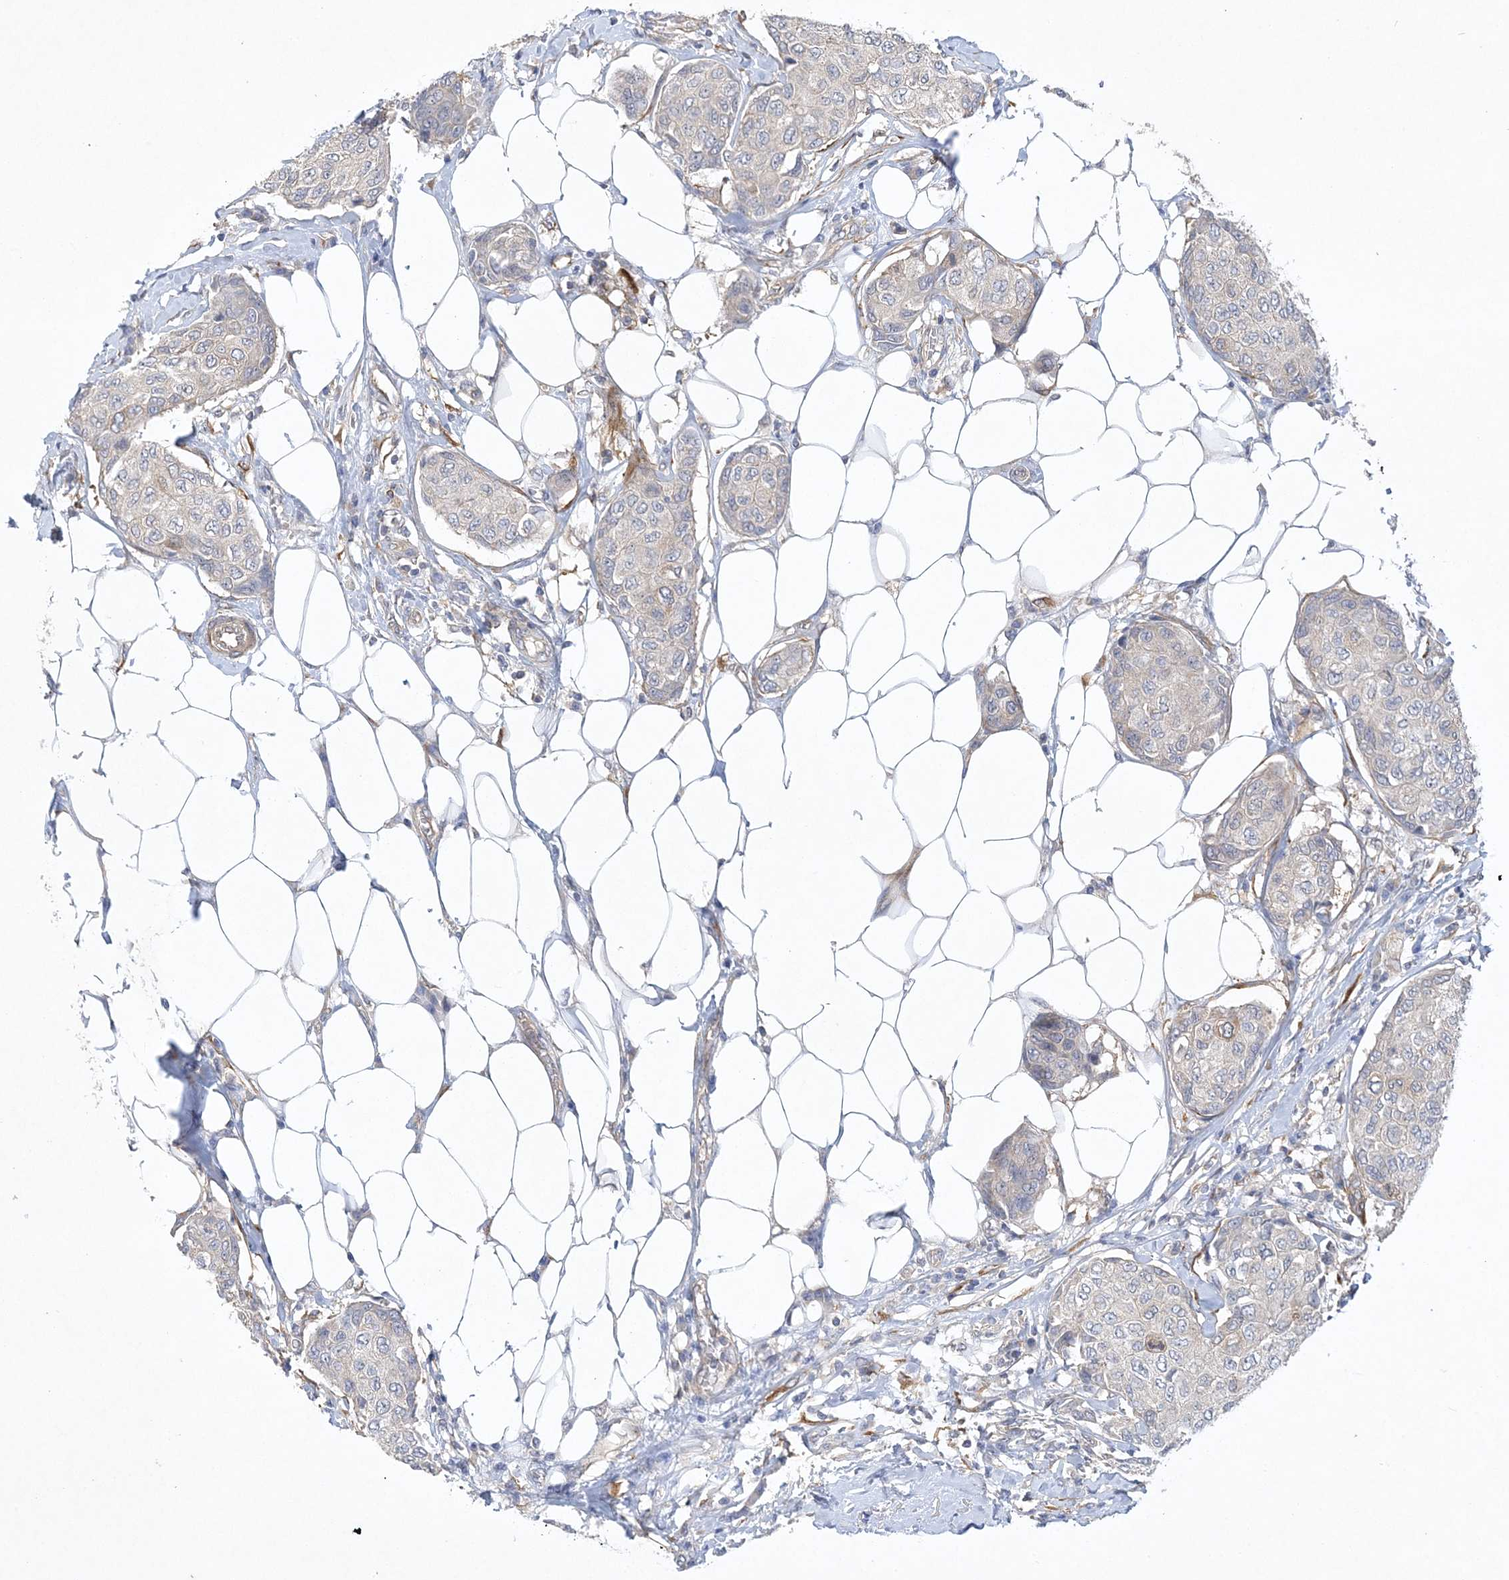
{"staining": {"intensity": "negative", "quantity": "none", "location": "none"}, "tissue": "breast cancer", "cell_type": "Tumor cells", "image_type": "cancer", "snomed": [{"axis": "morphology", "description": "Duct carcinoma"}, {"axis": "topography", "description": "Breast"}], "caption": "The IHC micrograph has no significant expression in tumor cells of breast intraductal carcinoma tissue.", "gene": "MAP4K5", "patient": {"sex": "female", "age": 80}}